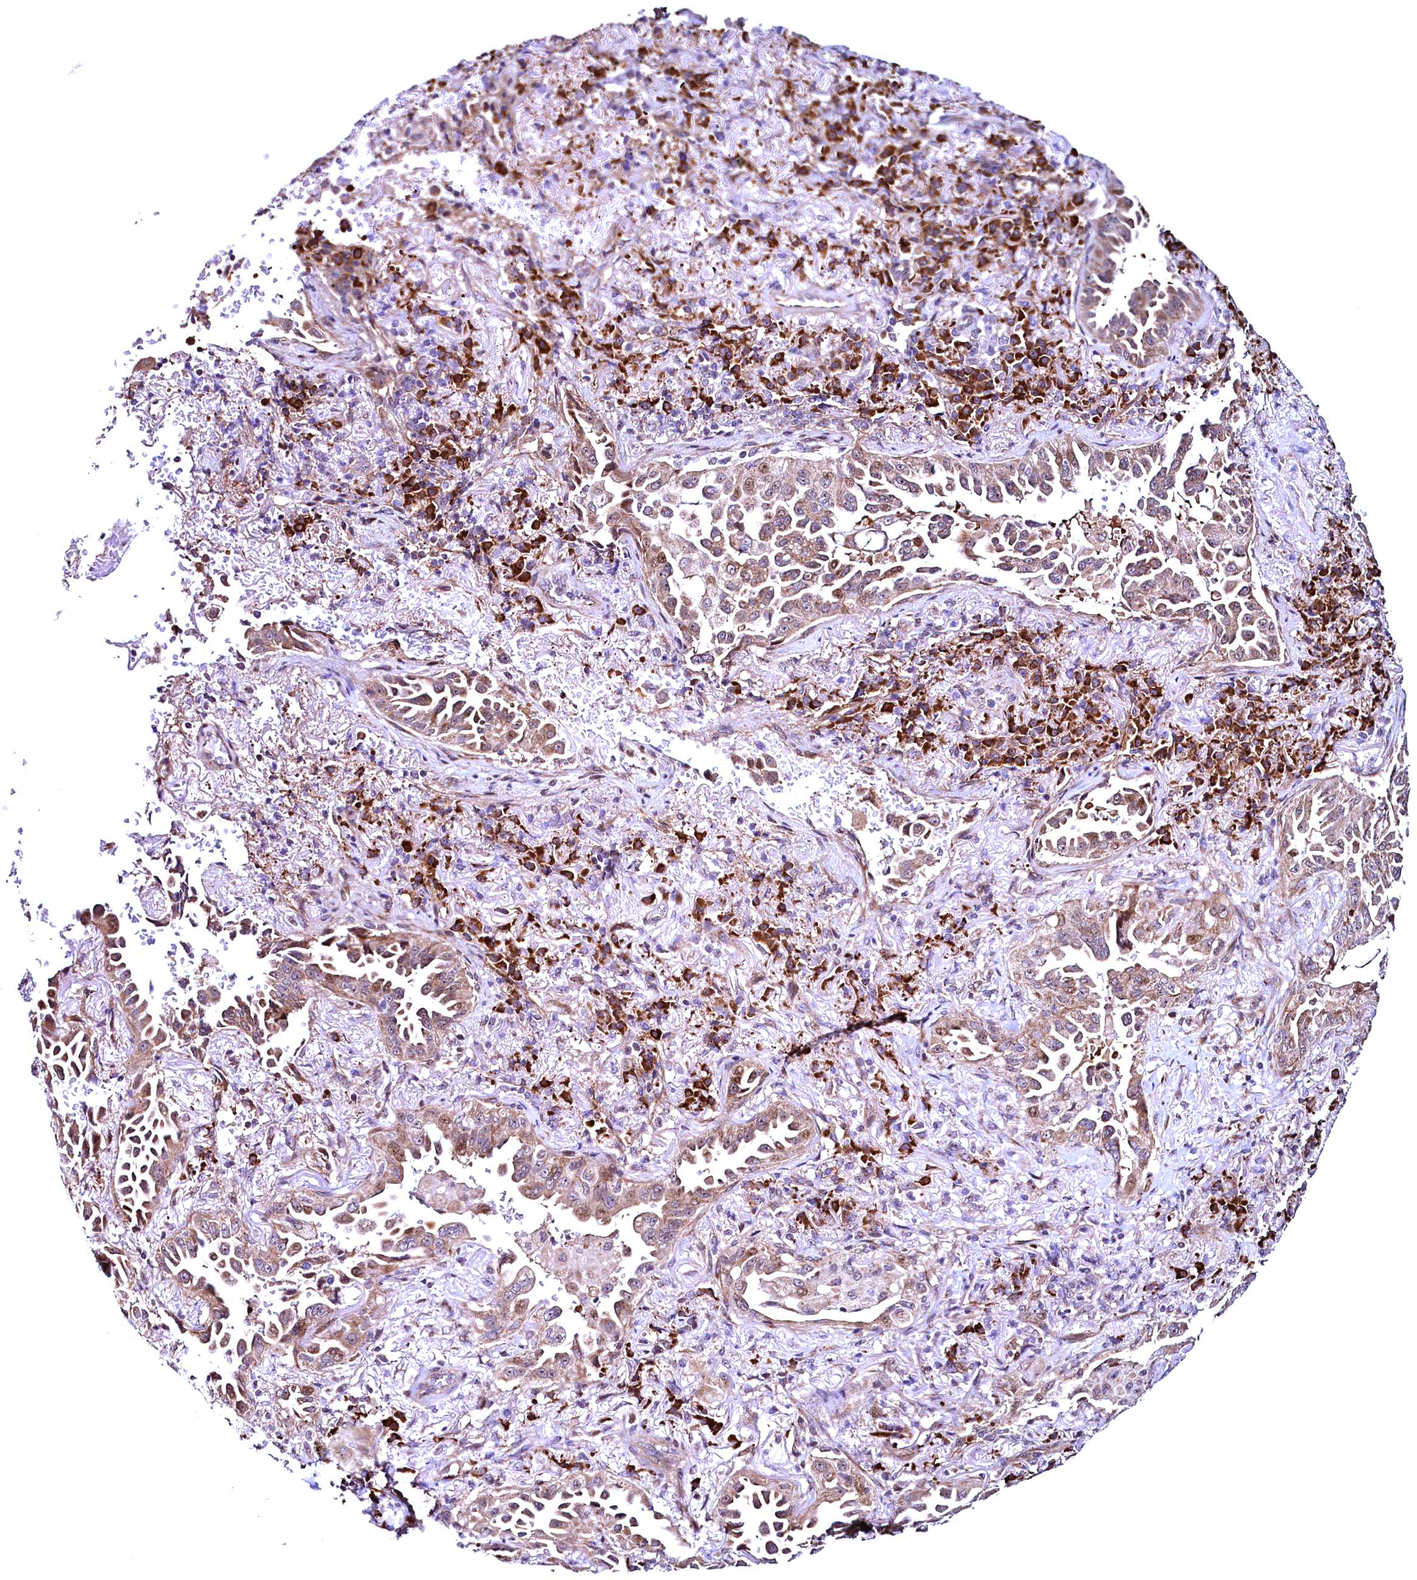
{"staining": {"intensity": "moderate", "quantity": ">75%", "location": "cytoplasmic/membranous"}, "tissue": "lung cancer", "cell_type": "Tumor cells", "image_type": "cancer", "snomed": [{"axis": "morphology", "description": "Adenocarcinoma, NOS"}, {"axis": "topography", "description": "Lung"}], "caption": "Lung cancer stained with a protein marker exhibits moderate staining in tumor cells.", "gene": "RBFA", "patient": {"sex": "female", "age": 69}}